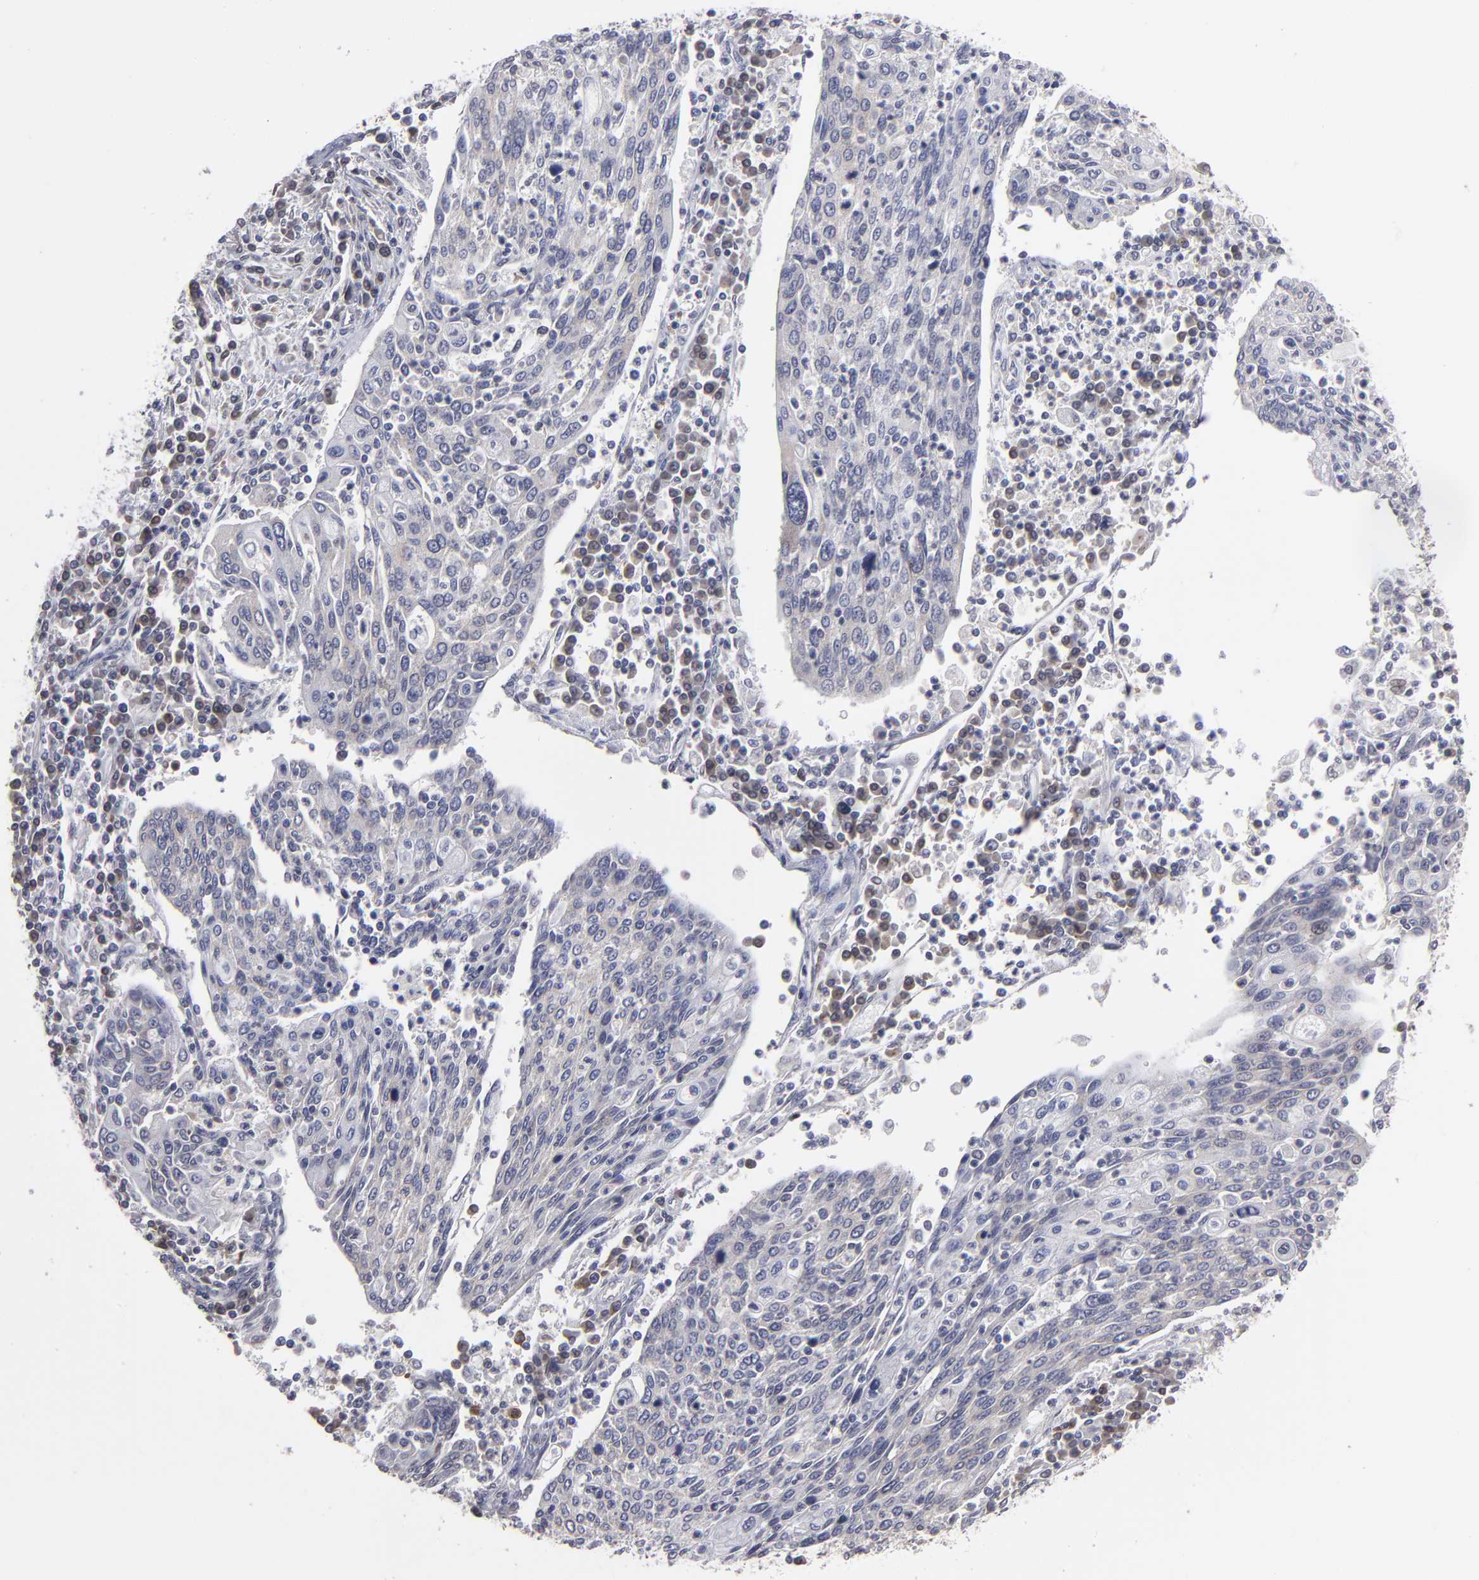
{"staining": {"intensity": "weak", "quantity": "25%-75%", "location": "cytoplasmic/membranous"}, "tissue": "cervical cancer", "cell_type": "Tumor cells", "image_type": "cancer", "snomed": [{"axis": "morphology", "description": "Squamous cell carcinoma, NOS"}, {"axis": "topography", "description": "Cervix"}], "caption": "IHC image of neoplastic tissue: human cervical cancer stained using IHC reveals low levels of weak protein expression localized specifically in the cytoplasmic/membranous of tumor cells, appearing as a cytoplasmic/membranous brown color.", "gene": "CEP97", "patient": {"sex": "female", "age": 40}}